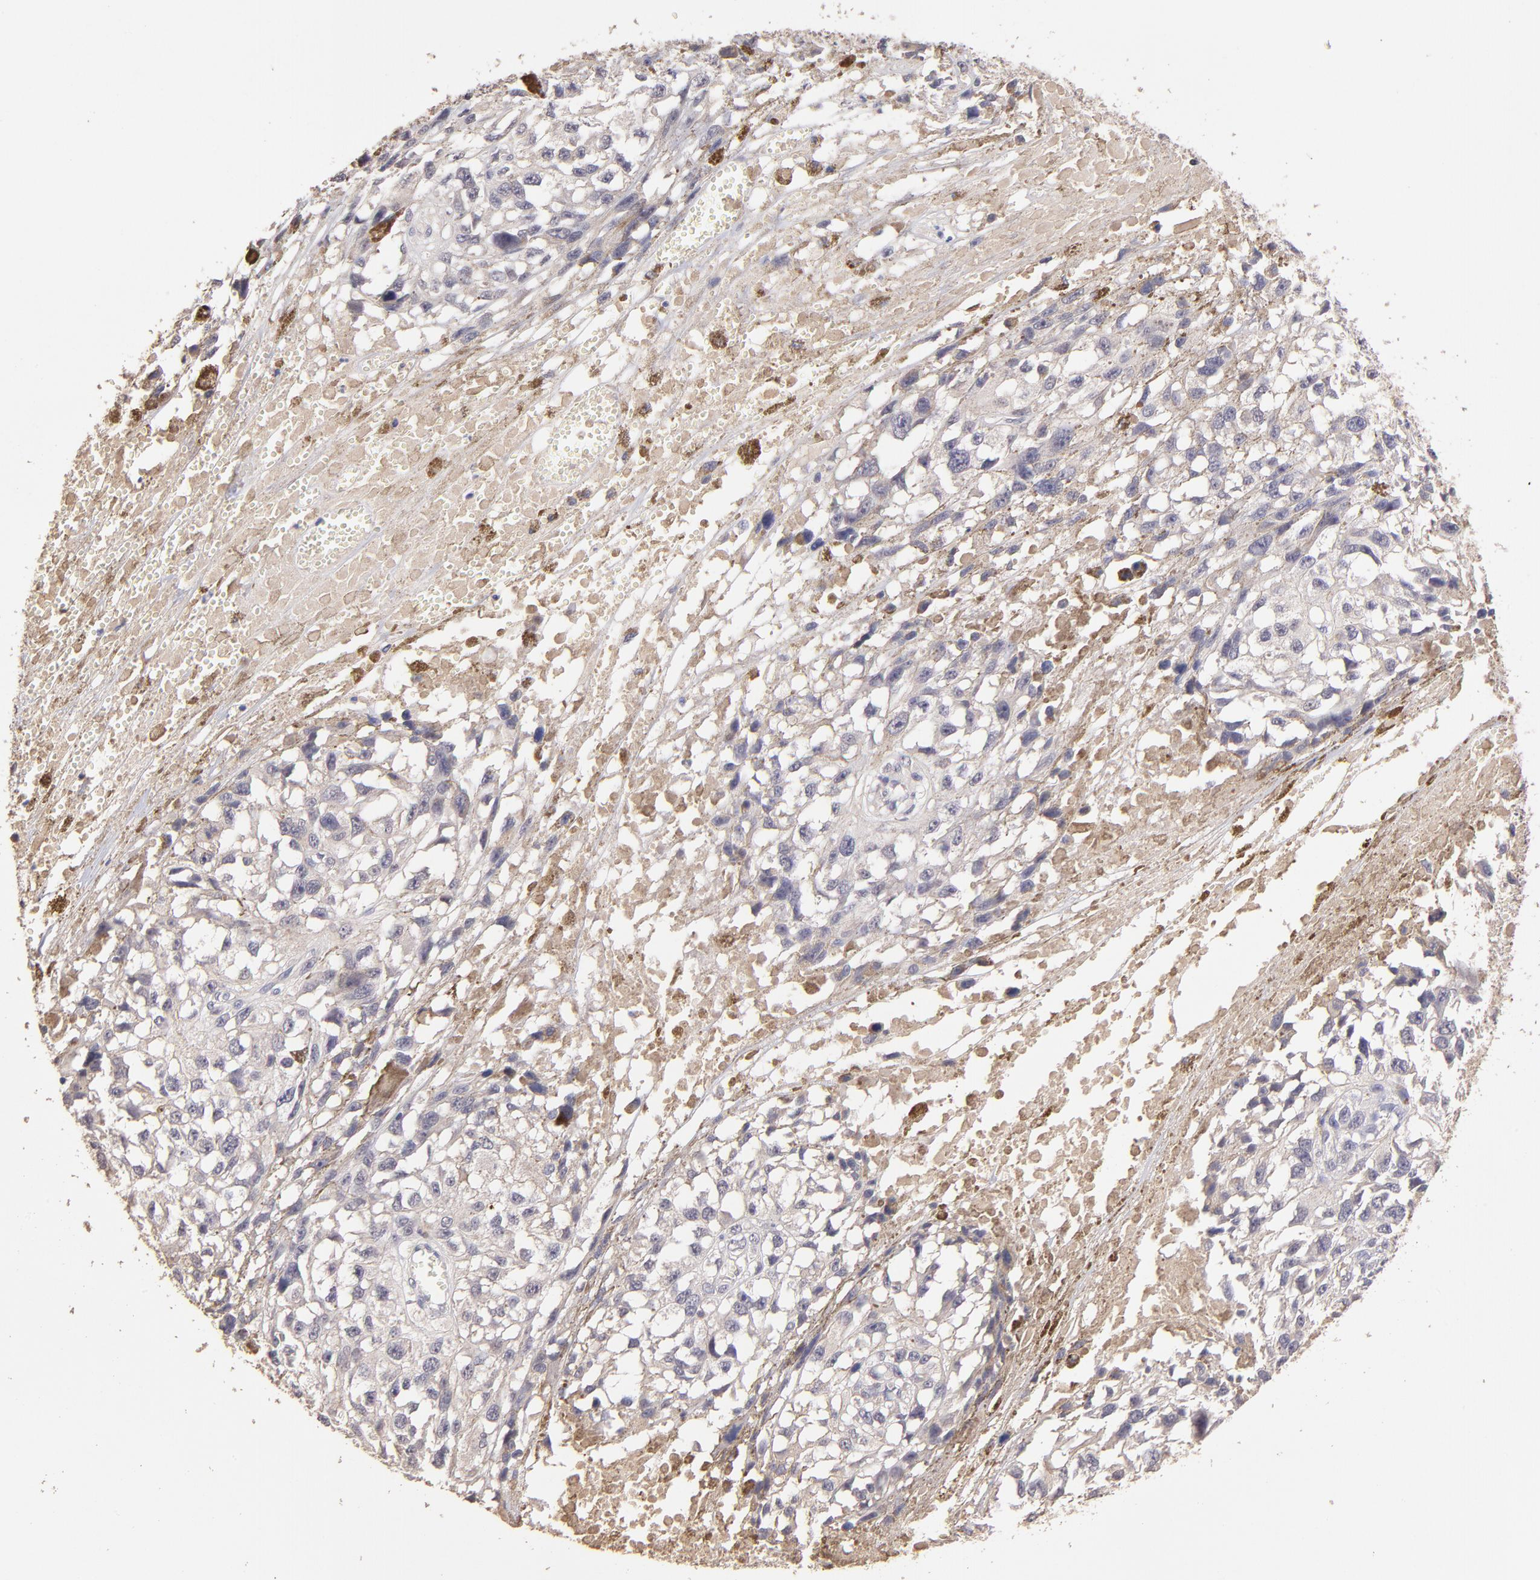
{"staining": {"intensity": "negative", "quantity": "none", "location": "none"}, "tissue": "melanoma", "cell_type": "Tumor cells", "image_type": "cancer", "snomed": [{"axis": "morphology", "description": "Malignant melanoma, Metastatic site"}, {"axis": "topography", "description": "Lymph node"}], "caption": "Immunohistochemical staining of malignant melanoma (metastatic site) shows no significant positivity in tumor cells.", "gene": "RNASEL", "patient": {"sex": "male", "age": 59}}